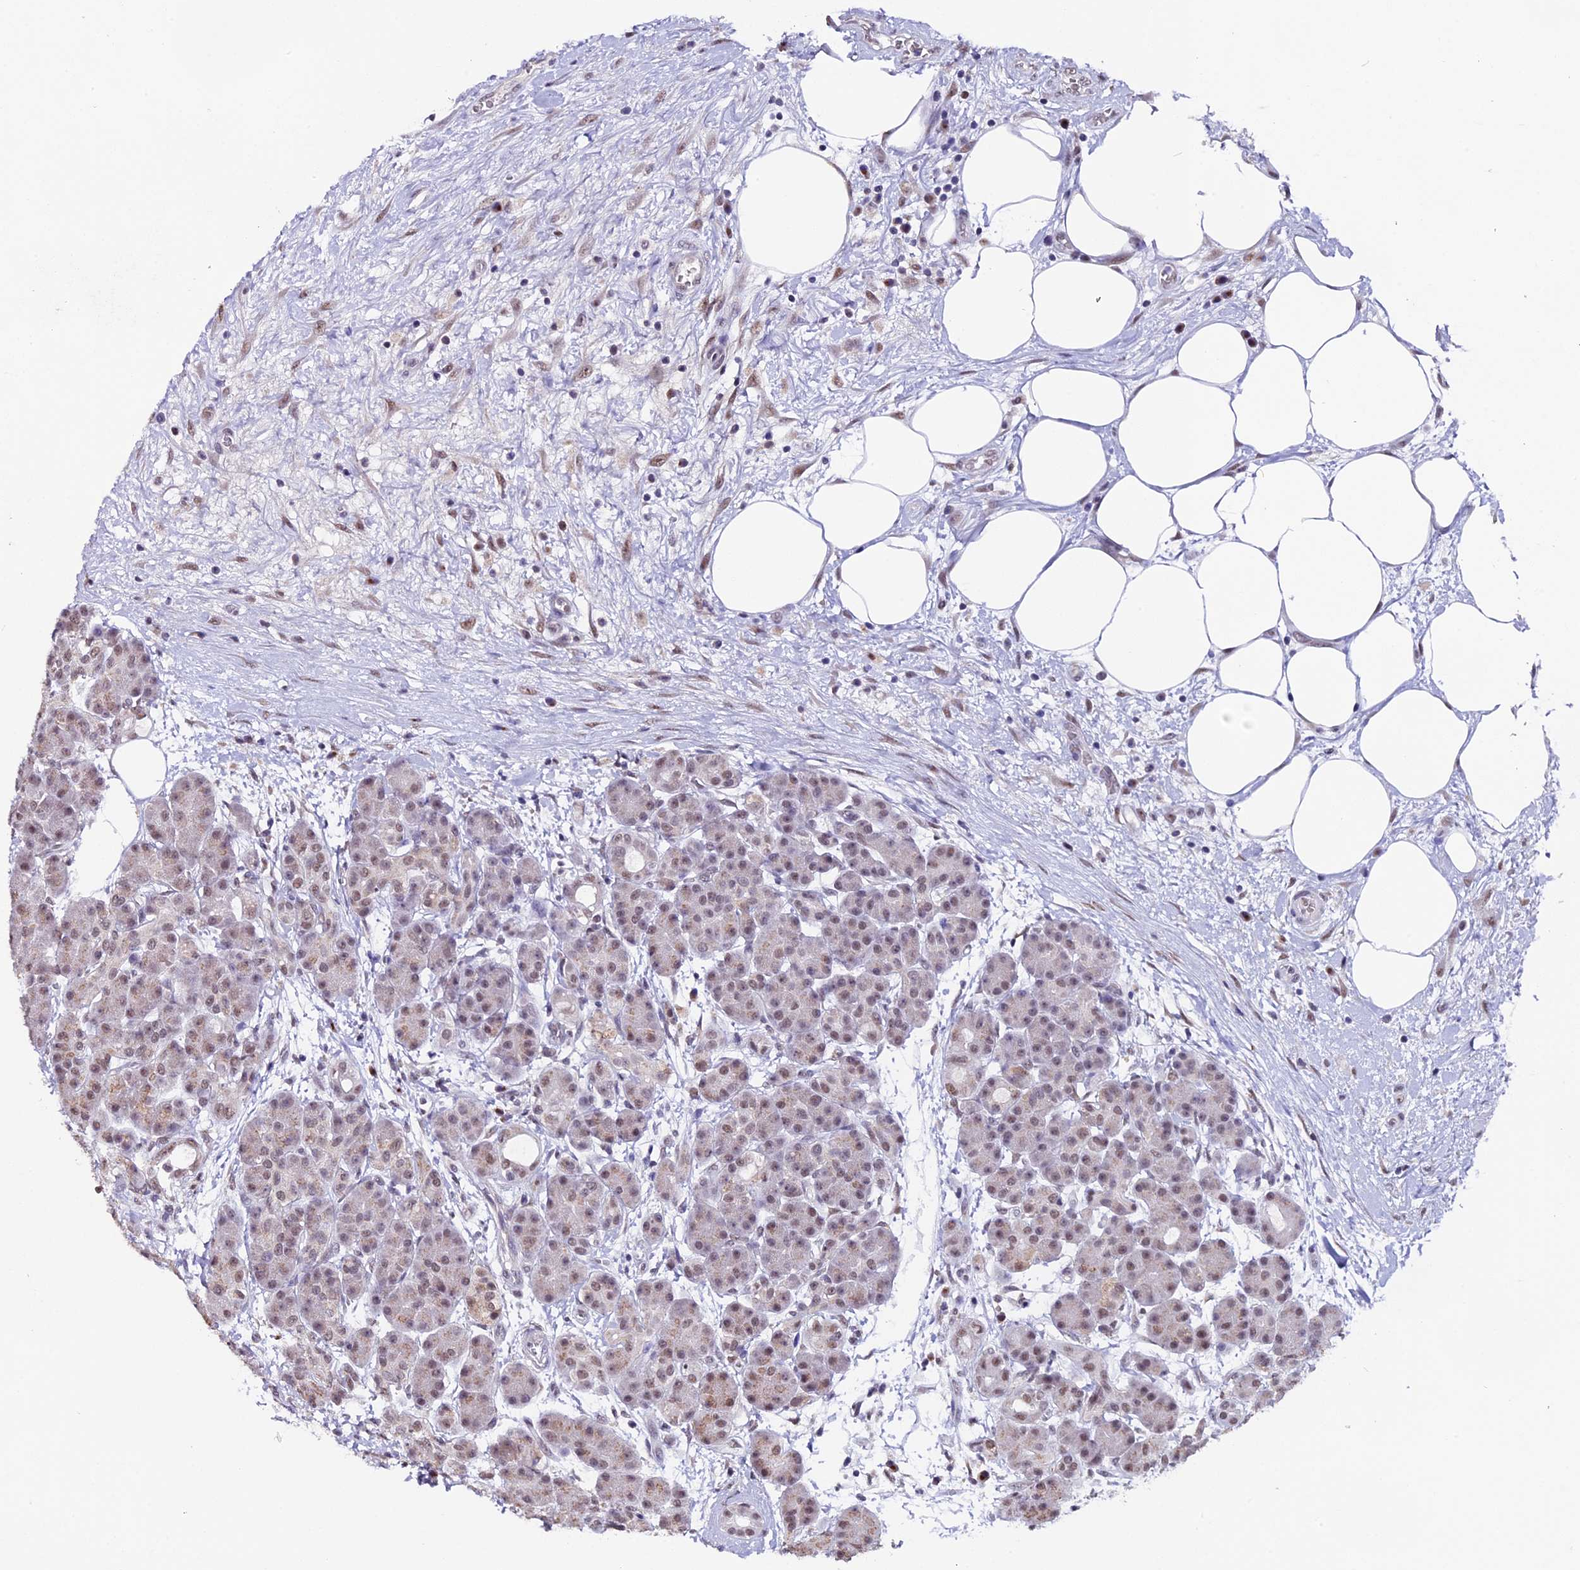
{"staining": {"intensity": "moderate", "quantity": "25%-75%", "location": "nuclear"}, "tissue": "pancreas", "cell_type": "Exocrine glandular cells", "image_type": "normal", "snomed": [{"axis": "morphology", "description": "Normal tissue, NOS"}, {"axis": "topography", "description": "Pancreas"}], "caption": "Protein expression analysis of benign human pancreas reveals moderate nuclear positivity in approximately 25%-75% of exocrine glandular cells. The staining was performed using DAB (3,3'-diaminobenzidine), with brown indicating positive protein expression. Nuclei are stained blue with hematoxylin.", "gene": "NCBP1", "patient": {"sex": "male", "age": 63}}